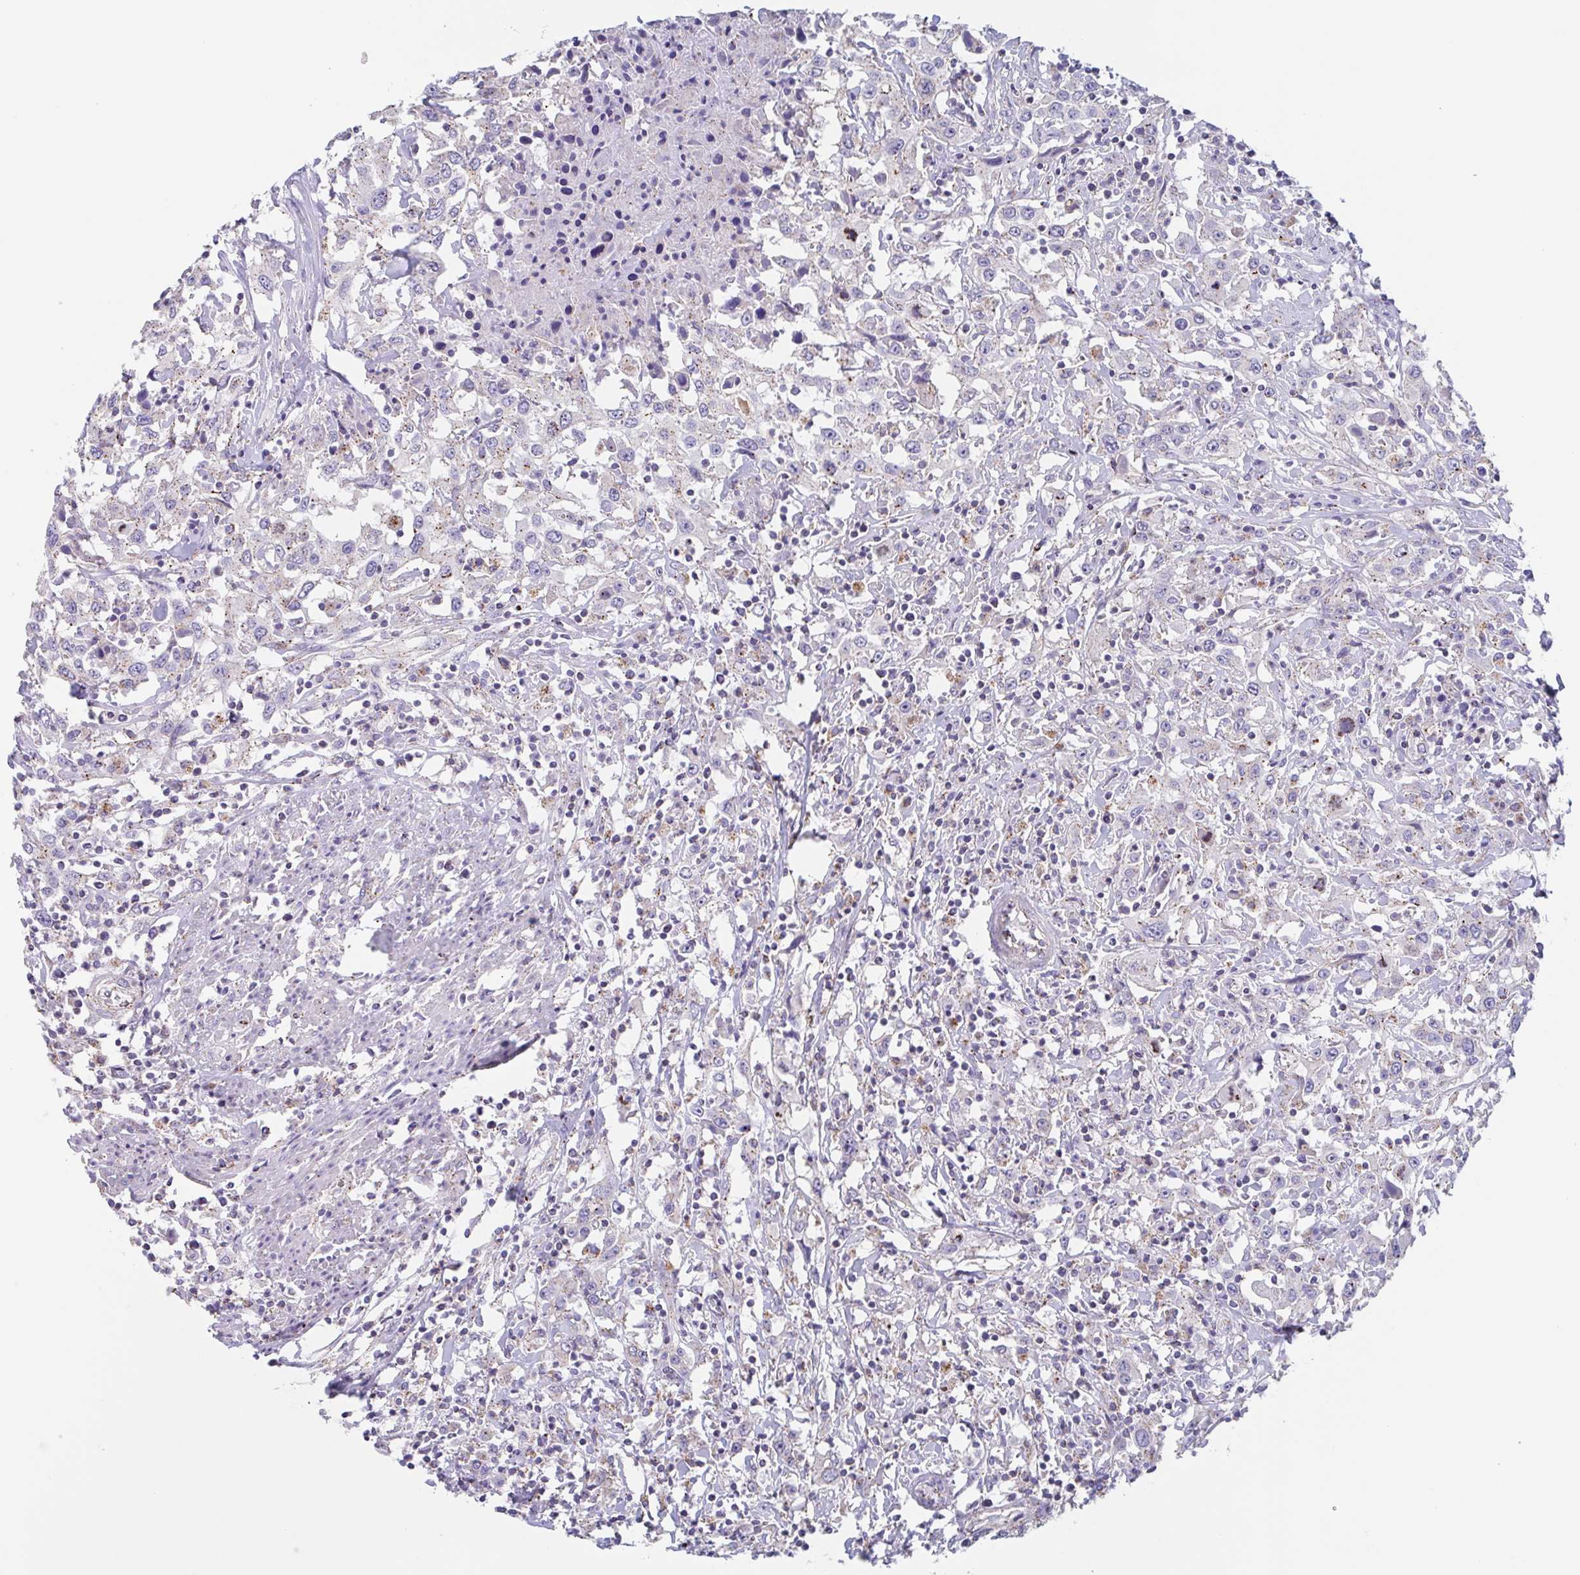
{"staining": {"intensity": "moderate", "quantity": "25%-75%", "location": "cytoplasmic/membranous"}, "tissue": "urothelial cancer", "cell_type": "Tumor cells", "image_type": "cancer", "snomed": [{"axis": "morphology", "description": "Urothelial carcinoma, High grade"}, {"axis": "topography", "description": "Urinary bladder"}], "caption": "Protein expression by IHC displays moderate cytoplasmic/membranous staining in about 25%-75% of tumor cells in urothelial carcinoma (high-grade). (Brightfield microscopy of DAB IHC at high magnification).", "gene": "CHMP5", "patient": {"sex": "male", "age": 61}}